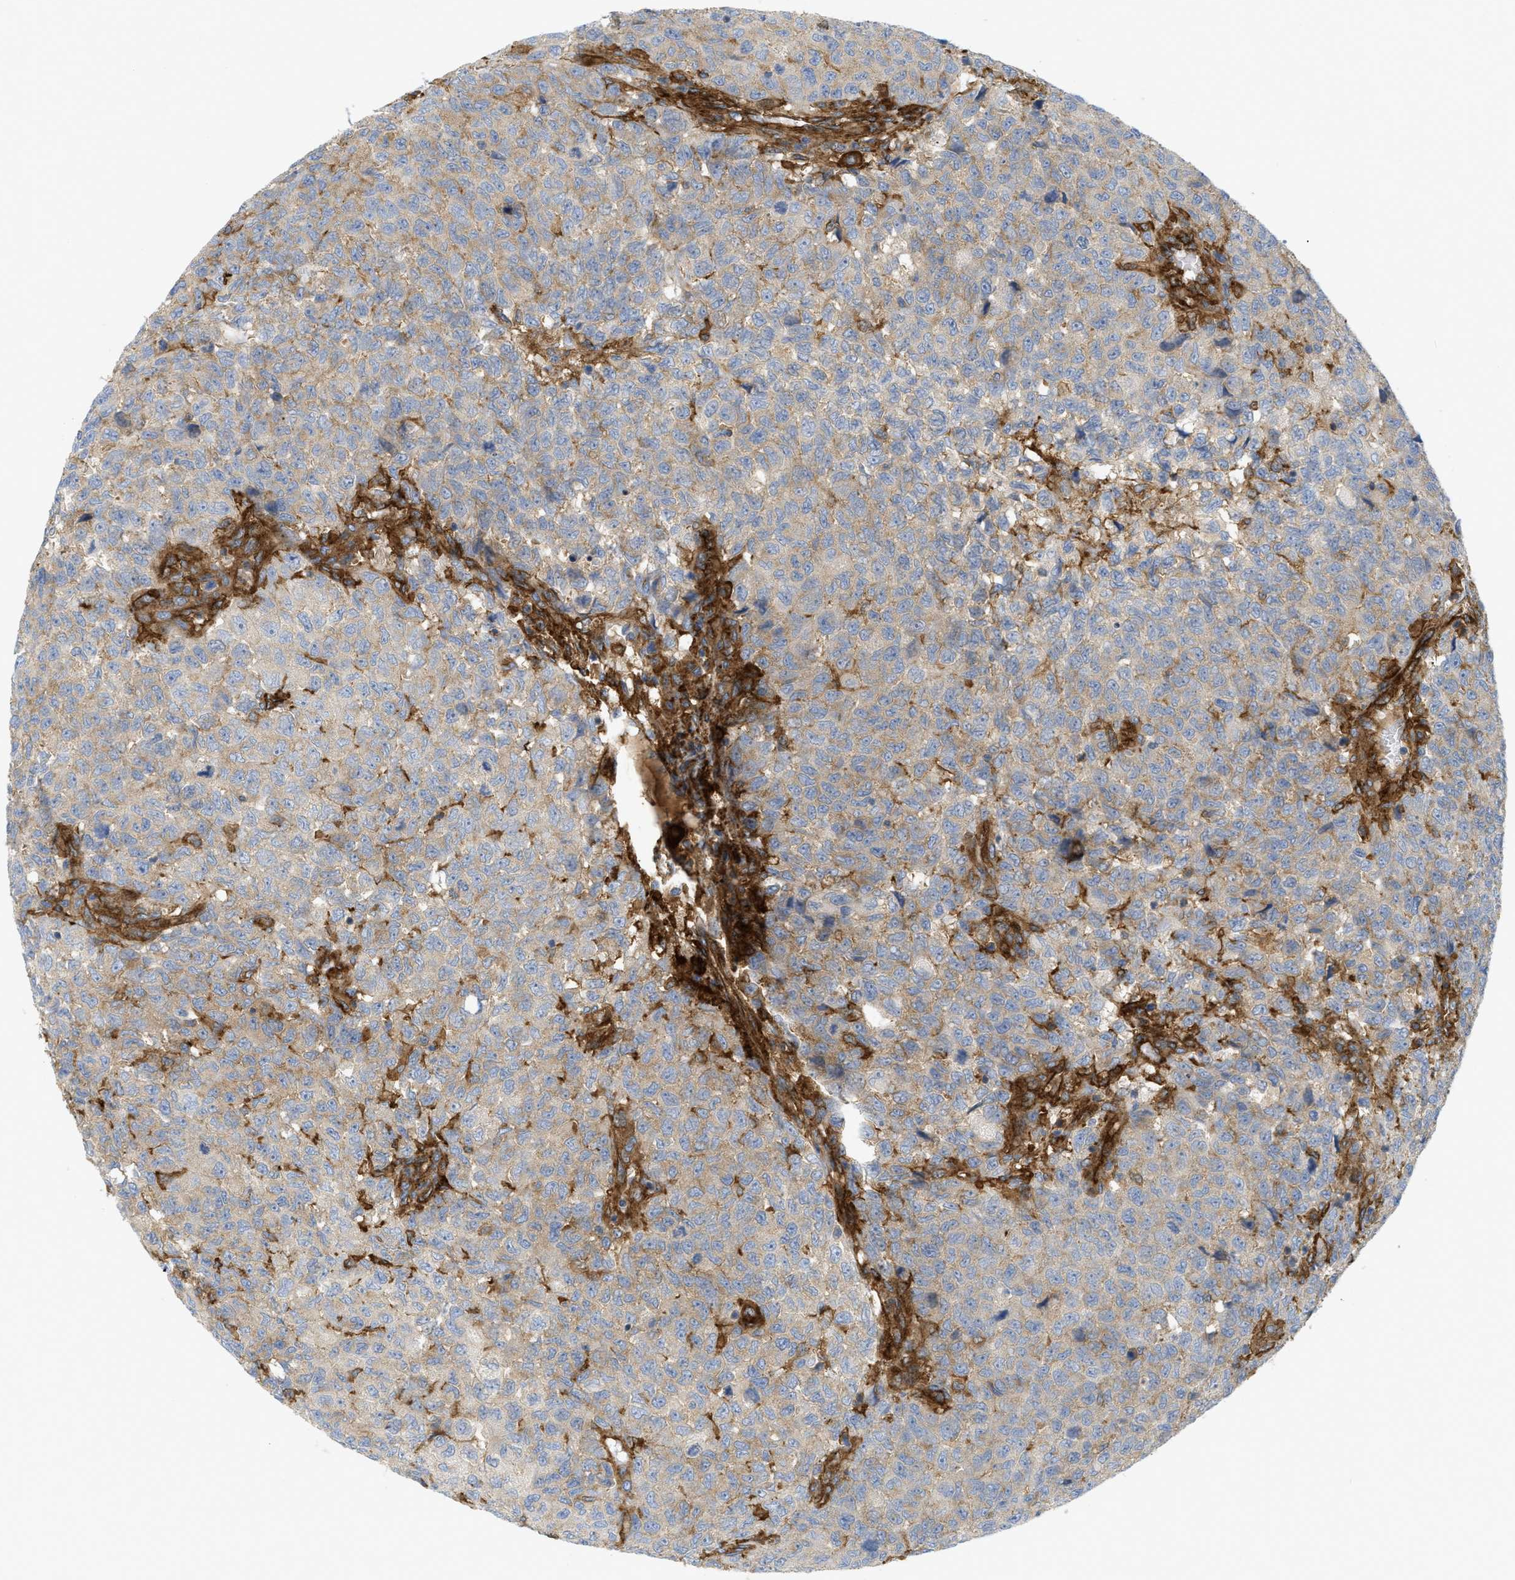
{"staining": {"intensity": "weak", "quantity": ">75%", "location": "cytoplasmic/membranous"}, "tissue": "testis cancer", "cell_type": "Tumor cells", "image_type": "cancer", "snomed": [{"axis": "morphology", "description": "Seminoma, NOS"}, {"axis": "topography", "description": "Testis"}], "caption": "Immunohistochemistry micrograph of human testis cancer (seminoma) stained for a protein (brown), which exhibits low levels of weak cytoplasmic/membranous staining in approximately >75% of tumor cells.", "gene": "PICALM", "patient": {"sex": "male", "age": 59}}